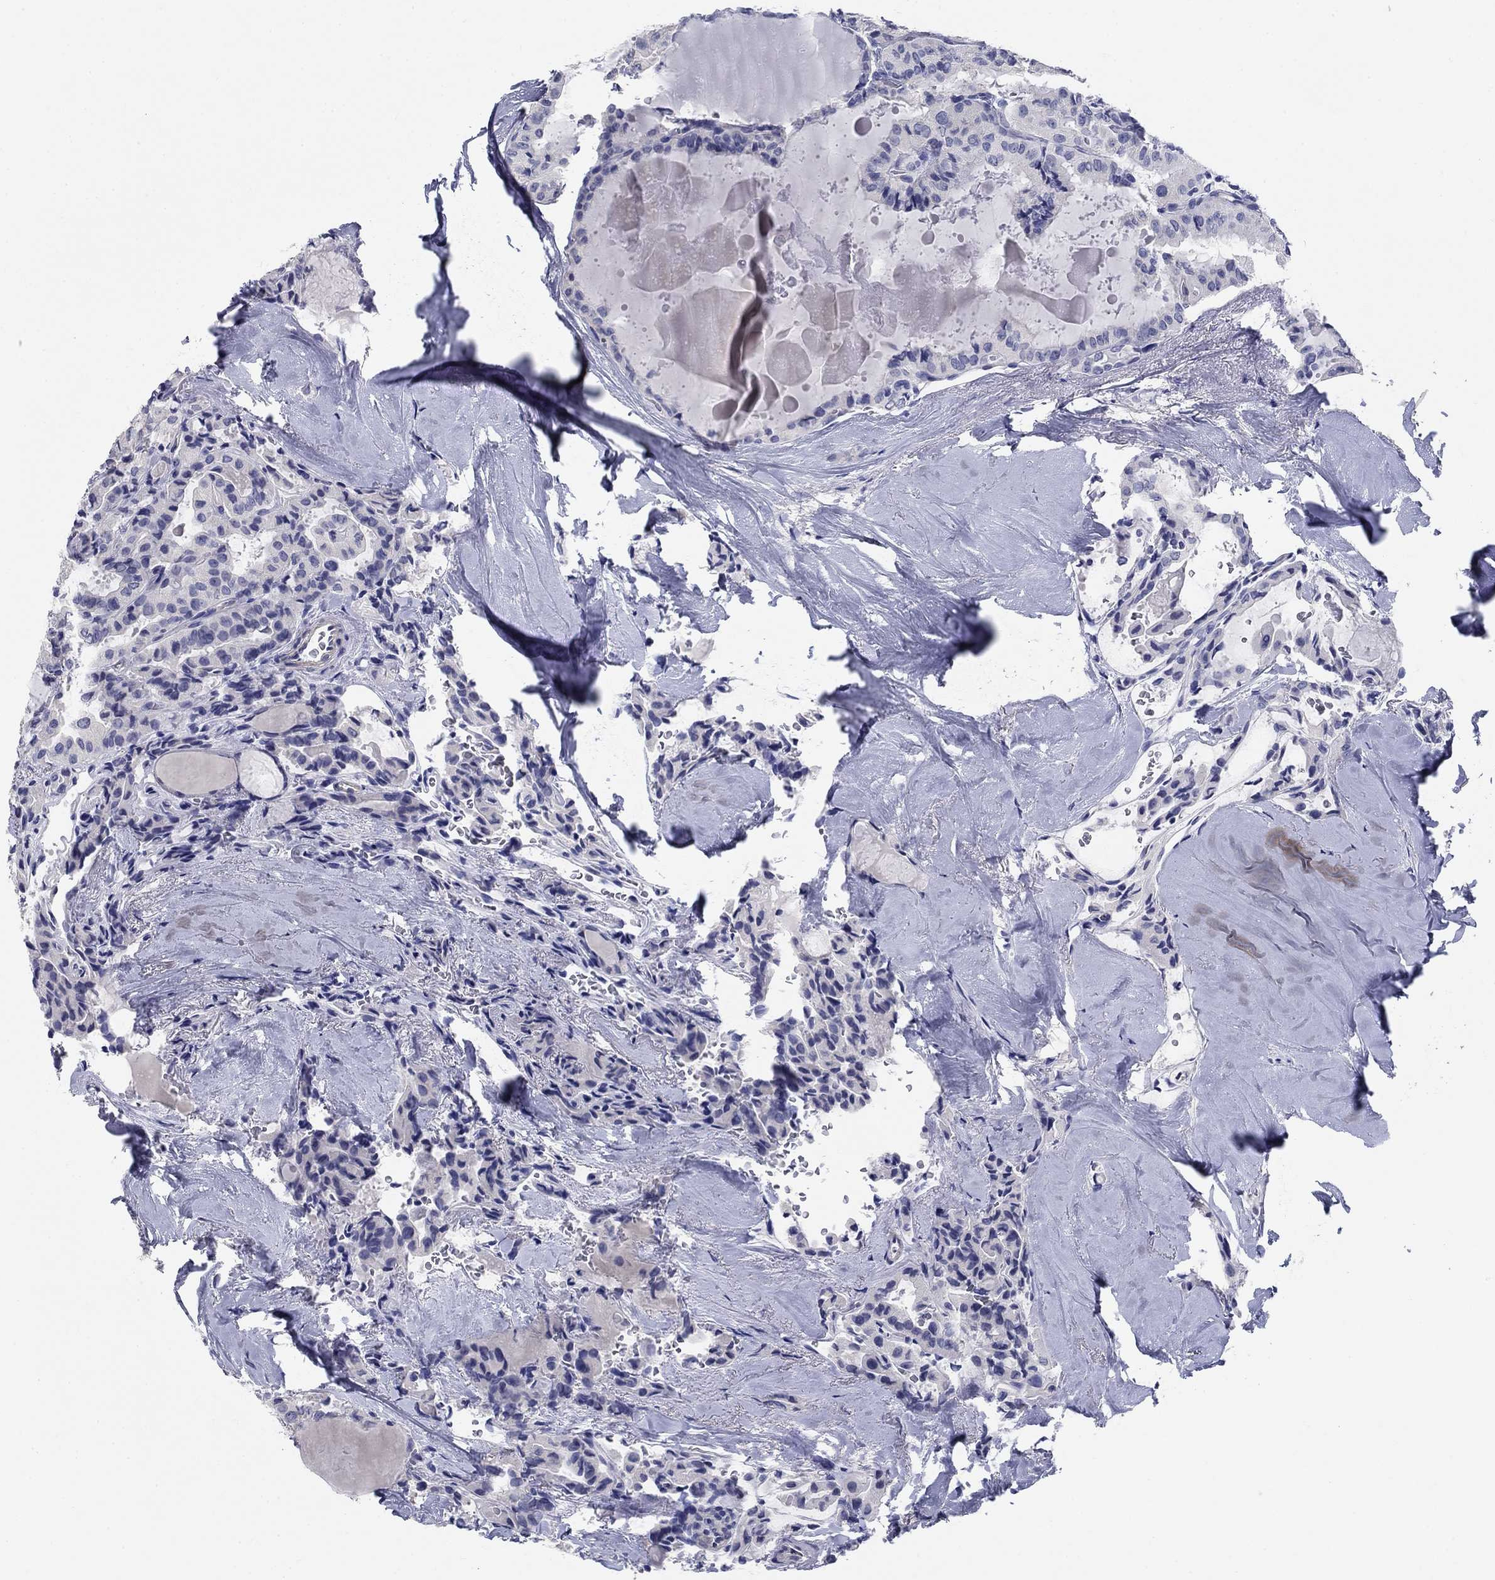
{"staining": {"intensity": "negative", "quantity": "none", "location": "none"}, "tissue": "thyroid cancer", "cell_type": "Tumor cells", "image_type": "cancer", "snomed": [{"axis": "morphology", "description": "Papillary adenocarcinoma, NOS"}, {"axis": "topography", "description": "Thyroid gland"}], "caption": "Tumor cells are negative for protein expression in human thyroid cancer (papillary adenocarcinoma).", "gene": "PRKCG", "patient": {"sex": "female", "age": 41}}